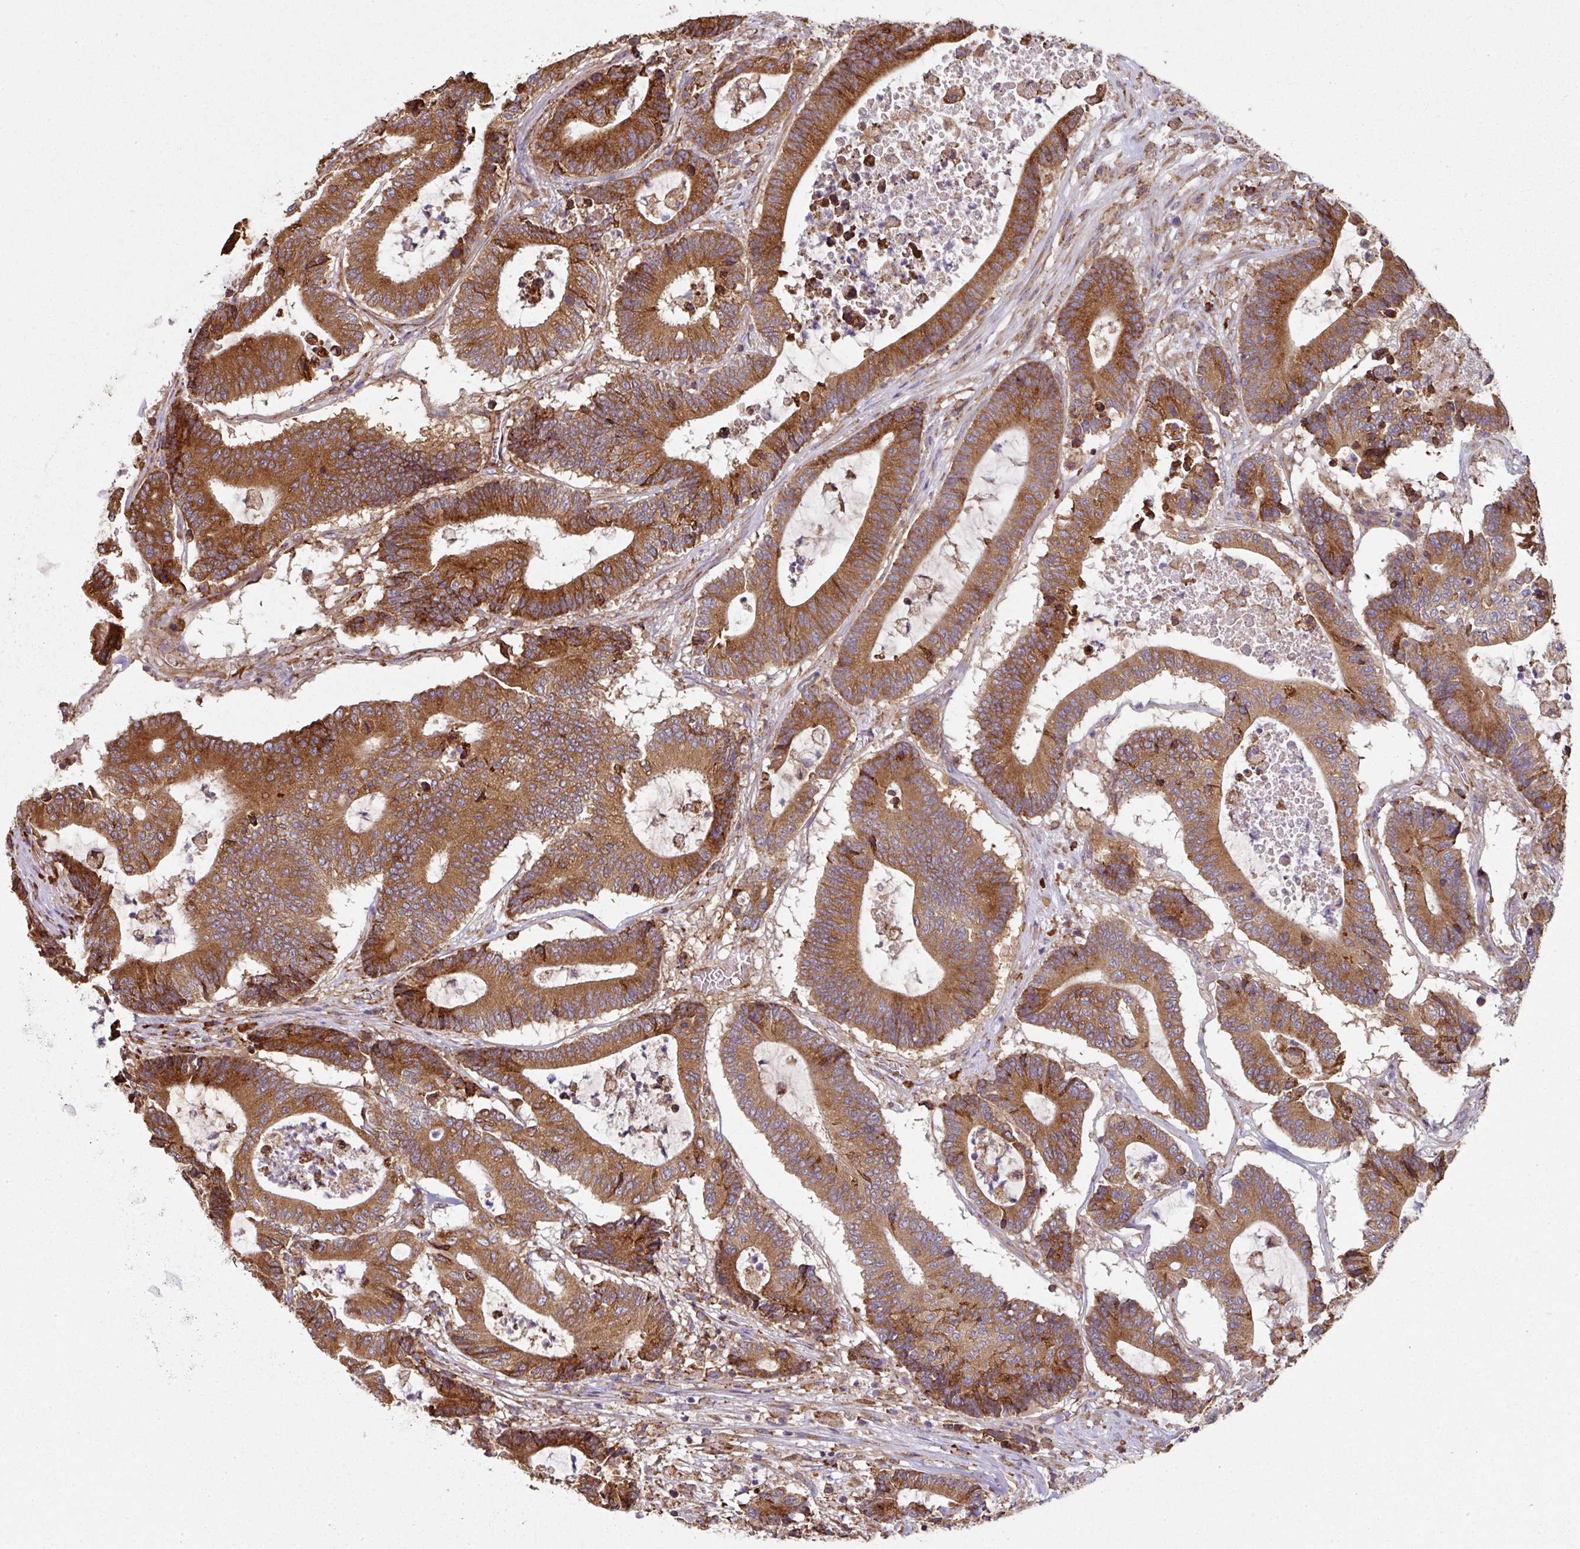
{"staining": {"intensity": "strong", "quantity": ">75%", "location": "cytoplasmic/membranous"}, "tissue": "colorectal cancer", "cell_type": "Tumor cells", "image_type": "cancer", "snomed": [{"axis": "morphology", "description": "Adenocarcinoma, NOS"}, {"axis": "topography", "description": "Colon"}], "caption": "Colorectal cancer stained for a protein (brown) displays strong cytoplasmic/membranous positive positivity in approximately >75% of tumor cells.", "gene": "FAT4", "patient": {"sex": "female", "age": 84}}